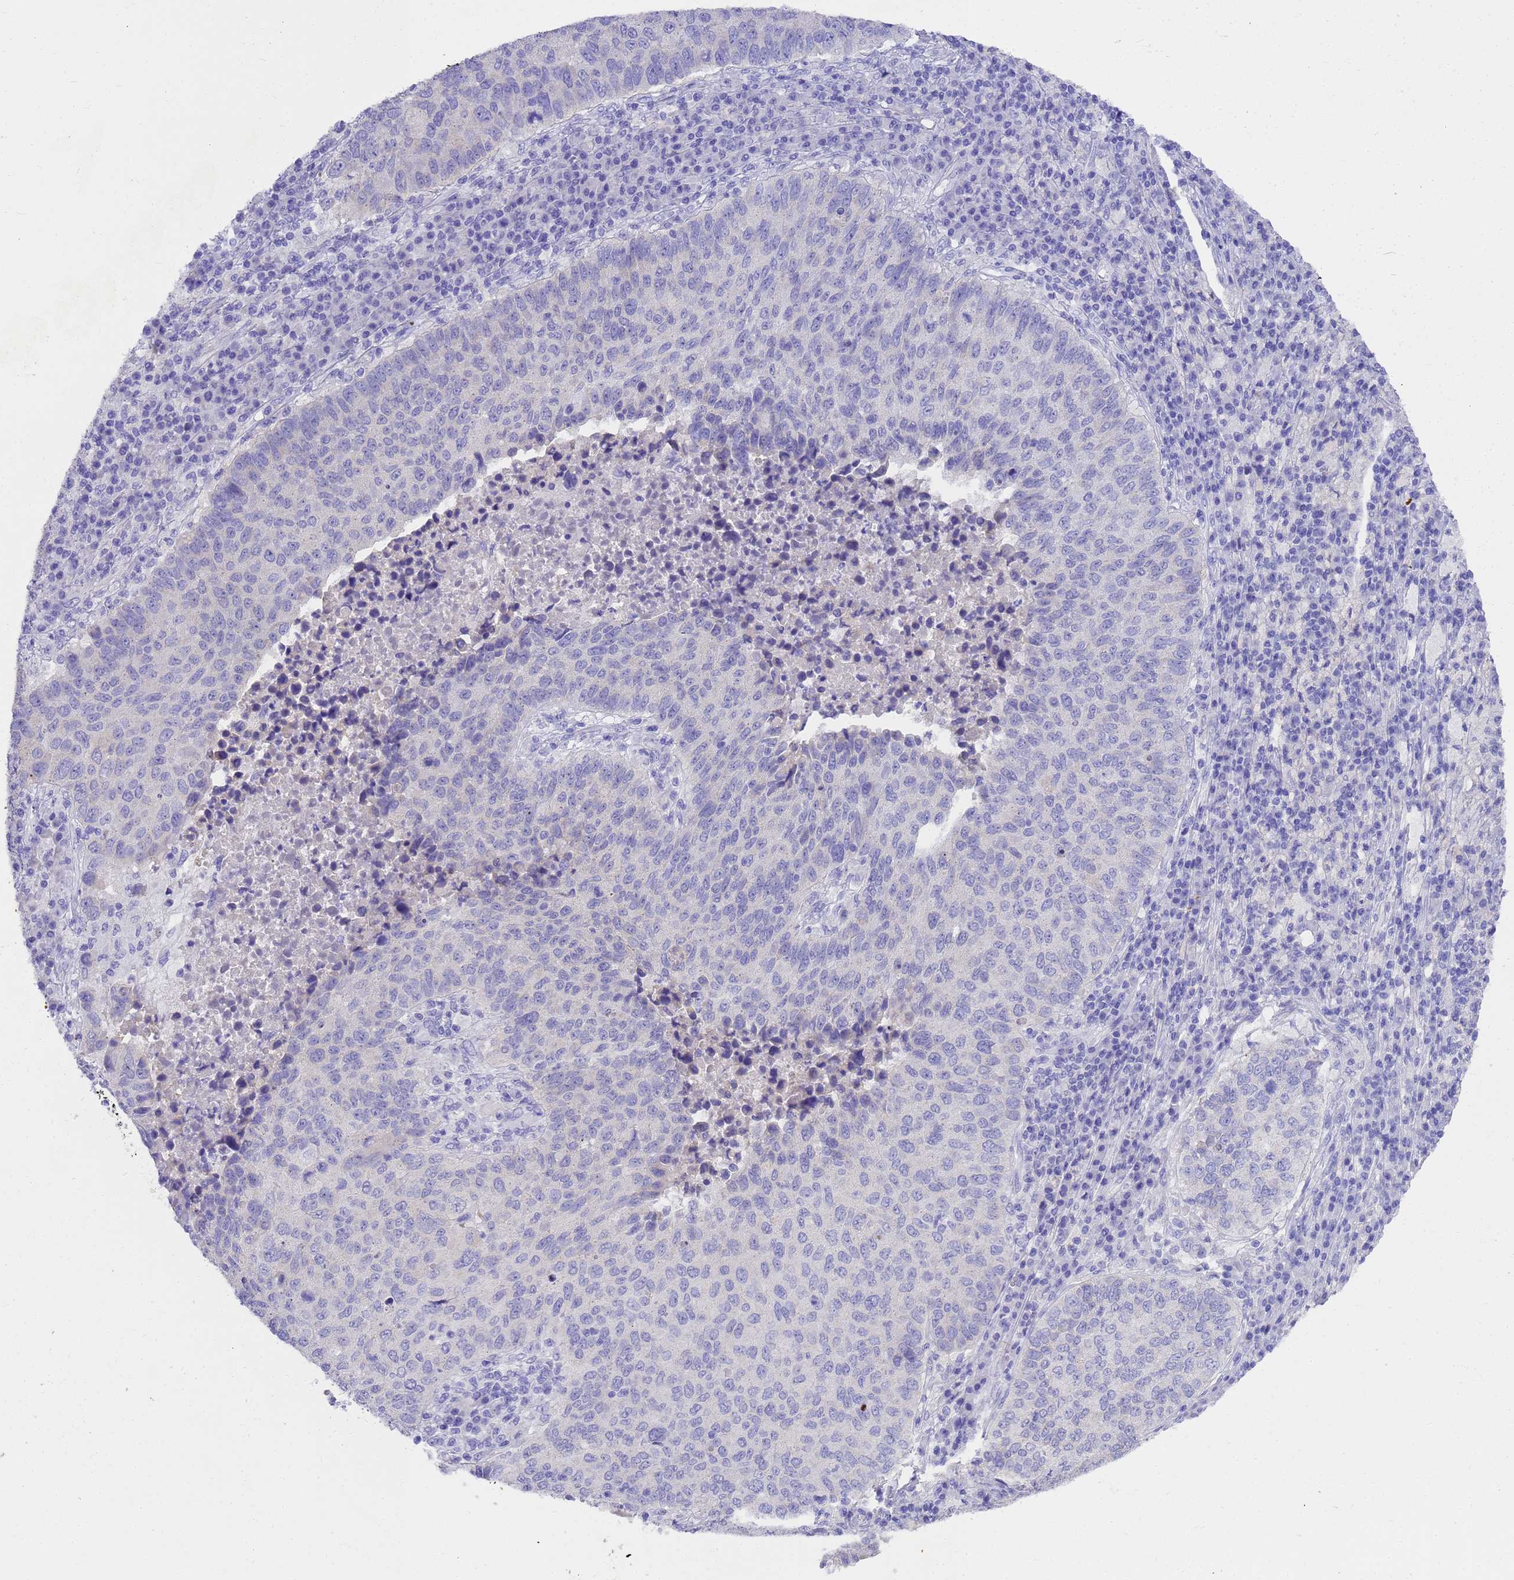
{"staining": {"intensity": "negative", "quantity": "none", "location": "none"}, "tissue": "lung cancer", "cell_type": "Tumor cells", "image_type": "cancer", "snomed": [{"axis": "morphology", "description": "Squamous cell carcinoma, NOS"}, {"axis": "topography", "description": "Lung"}], "caption": "Histopathology image shows no protein staining in tumor cells of lung cancer (squamous cell carcinoma) tissue.", "gene": "MS4A13", "patient": {"sex": "male", "age": 73}}